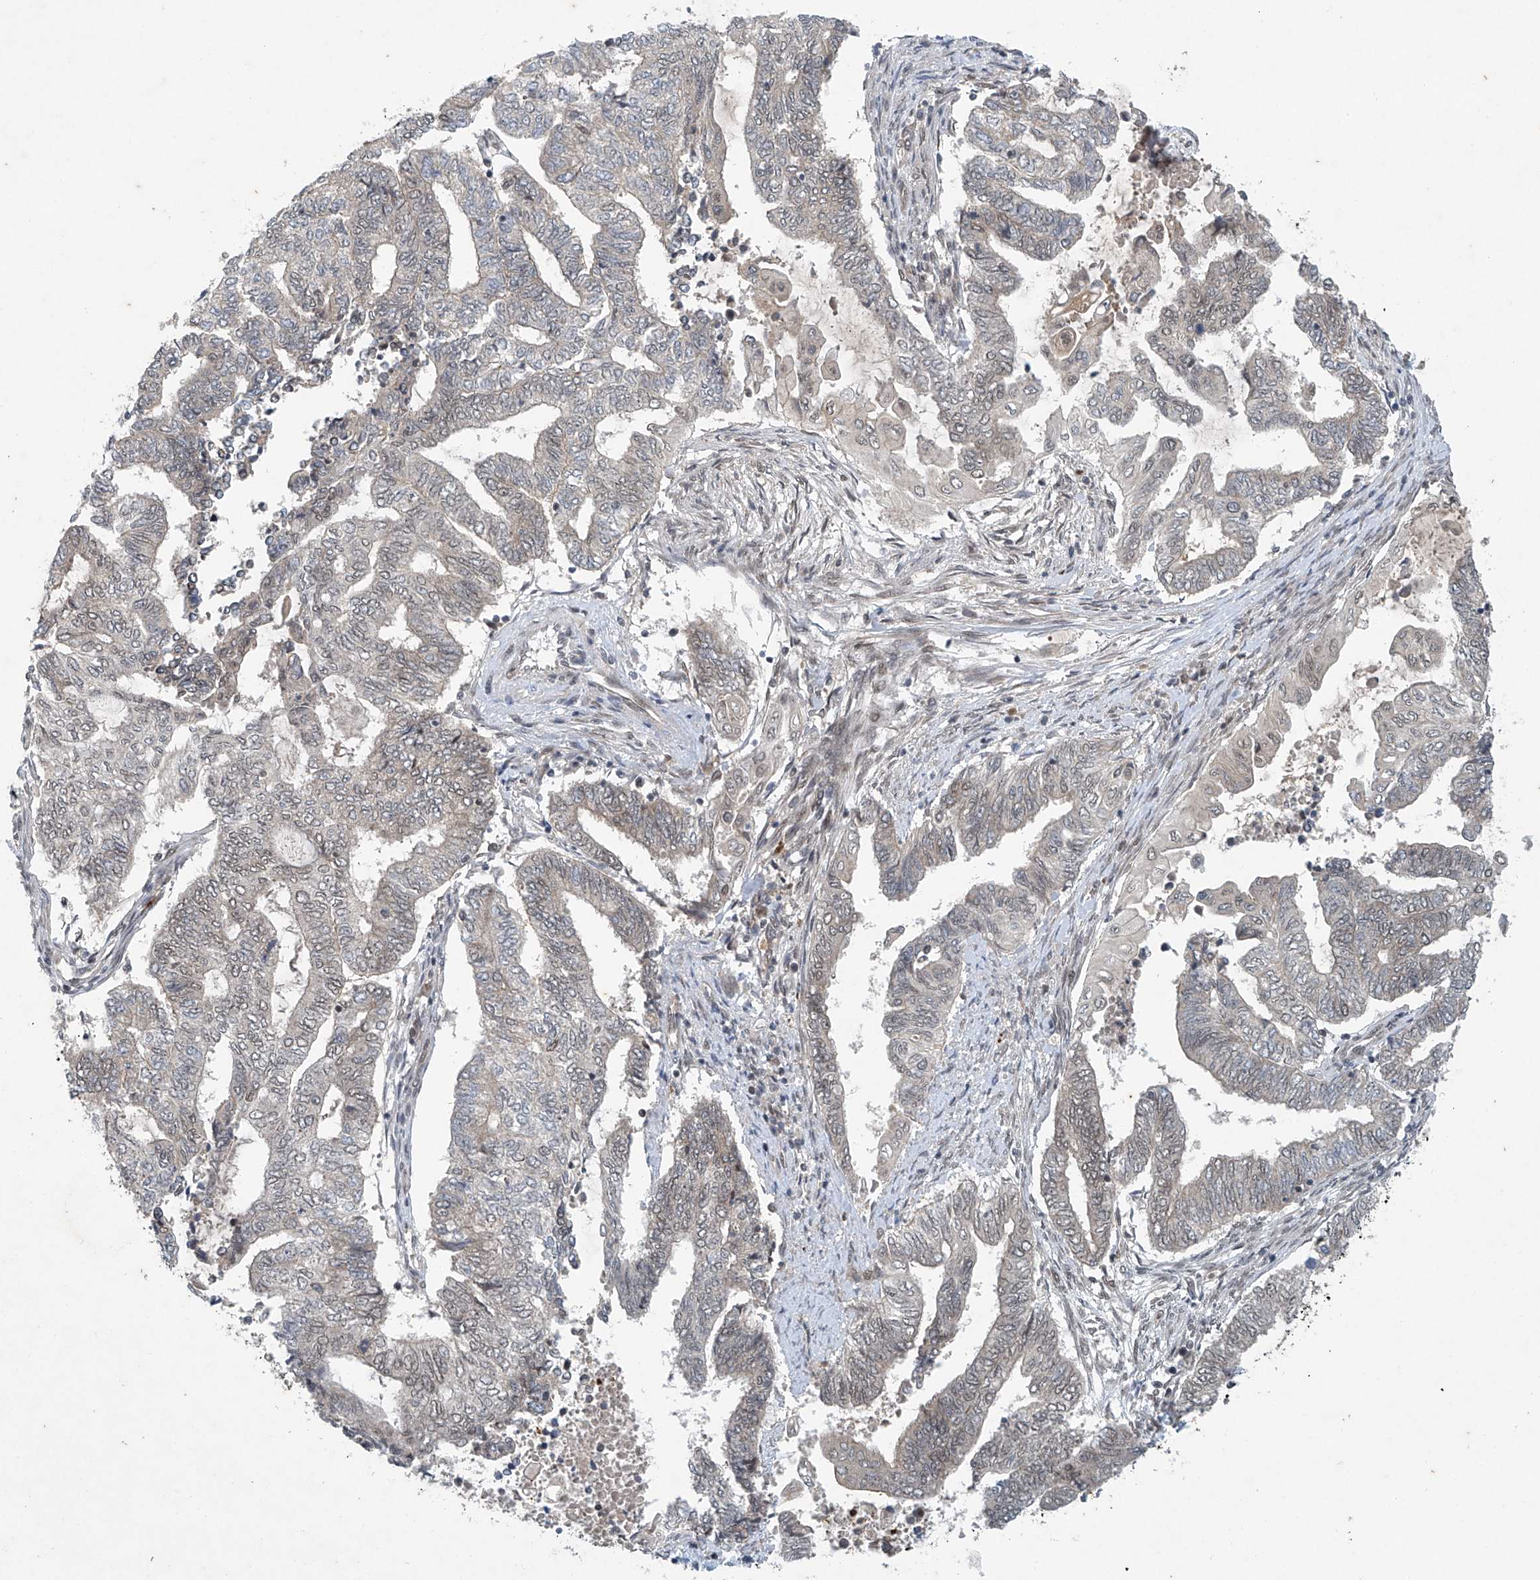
{"staining": {"intensity": "weak", "quantity": "<25%", "location": "nuclear"}, "tissue": "endometrial cancer", "cell_type": "Tumor cells", "image_type": "cancer", "snomed": [{"axis": "morphology", "description": "Adenocarcinoma, NOS"}, {"axis": "topography", "description": "Uterus"}, {"axis": "topography", "description": "Endometrium"}], "caption": "This is an immunohistochemistry (IHC) histopathology image of human endometrial adenocarcinoma. There is no staining in tumor cells.", "gene": "TAF8", "patient": {"sex": "female", "age": 70}}